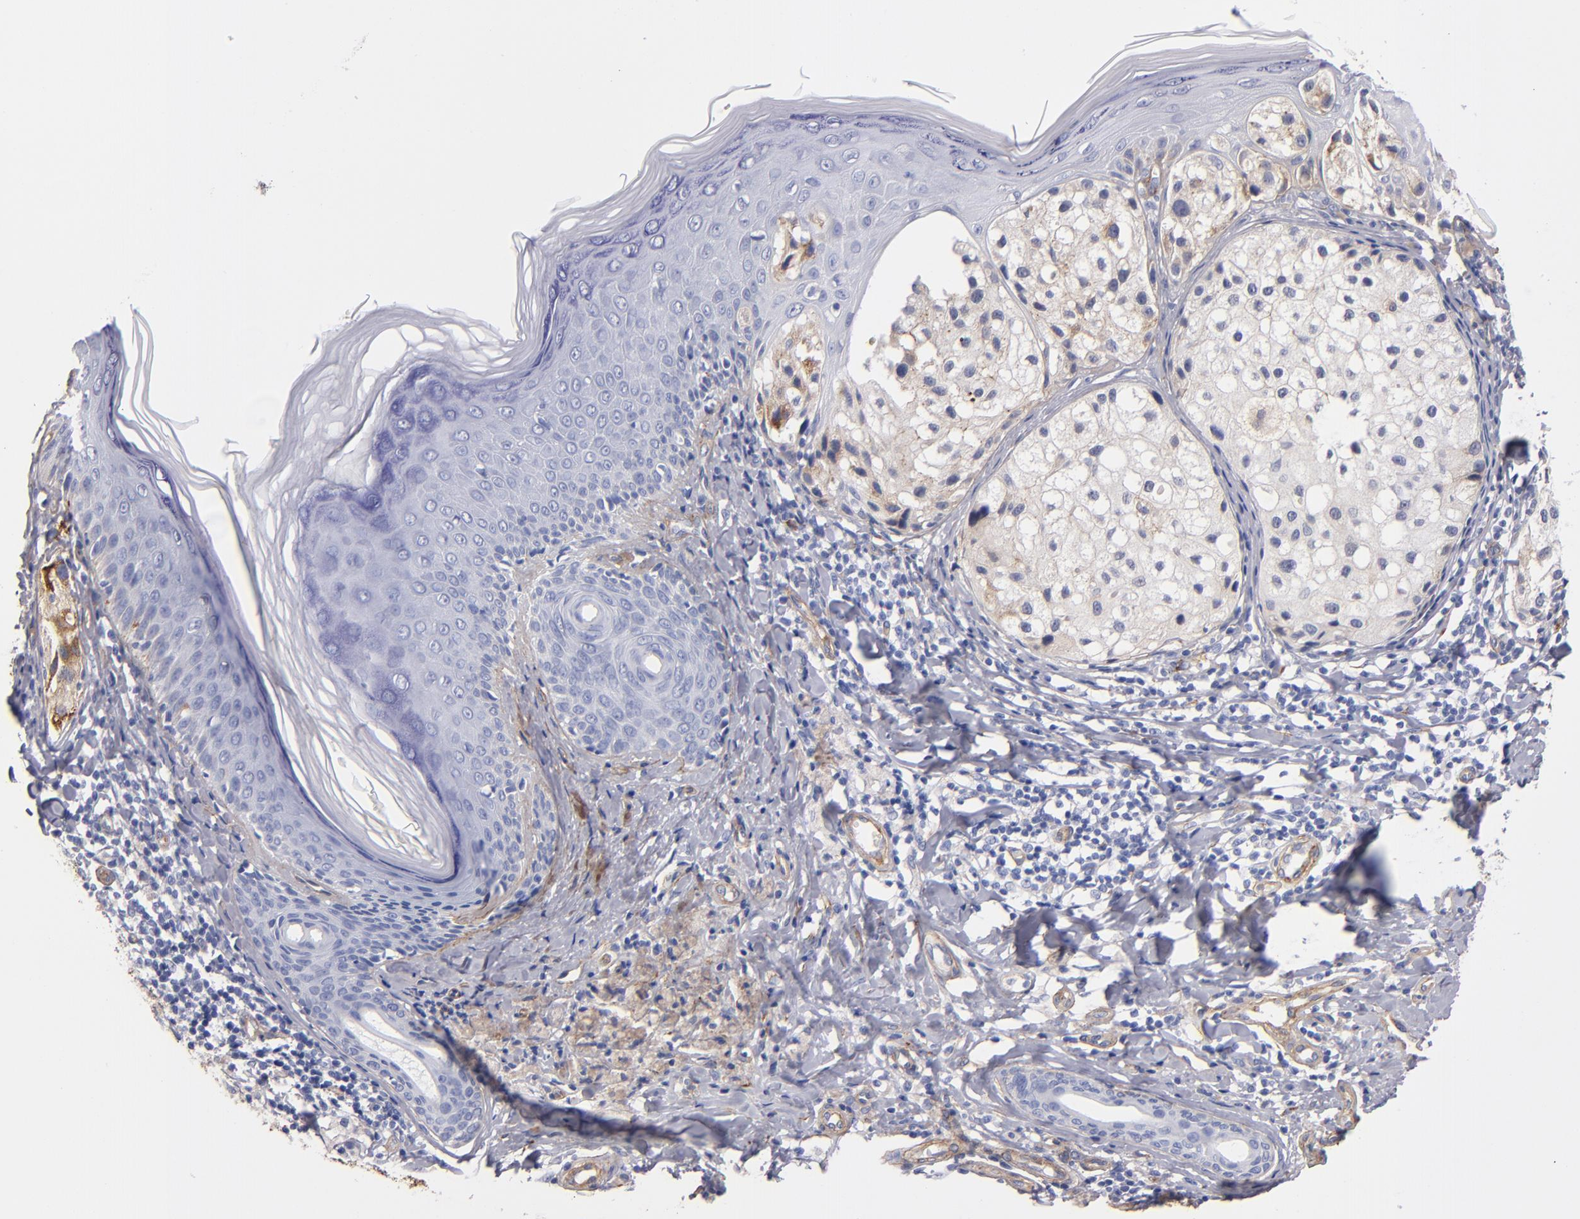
{"staining": {"intensity": "weak", "quantity": "25%-75%", "location": "cytoplasmic/membranous"}, "tissue": "melanoma", "cell_type": "Tumor cells", "image_type": "cancer", "snomed": [{"axis": "morphology", "description": "Malignant melanoma, NOS"}, {"axis": "topography", "description": "Skin"}], "caption": "Immunohistochemistry (IHC) of human melanoma reveals low levels of weak cytoplasmic/membranous staining in about 25%-75% of tumor cells. Ihc stains the protein of interest in brown and the nuclei are stained blue.", "gene": "LAMC1", "patient": {"sex": "male", "age": 23}}